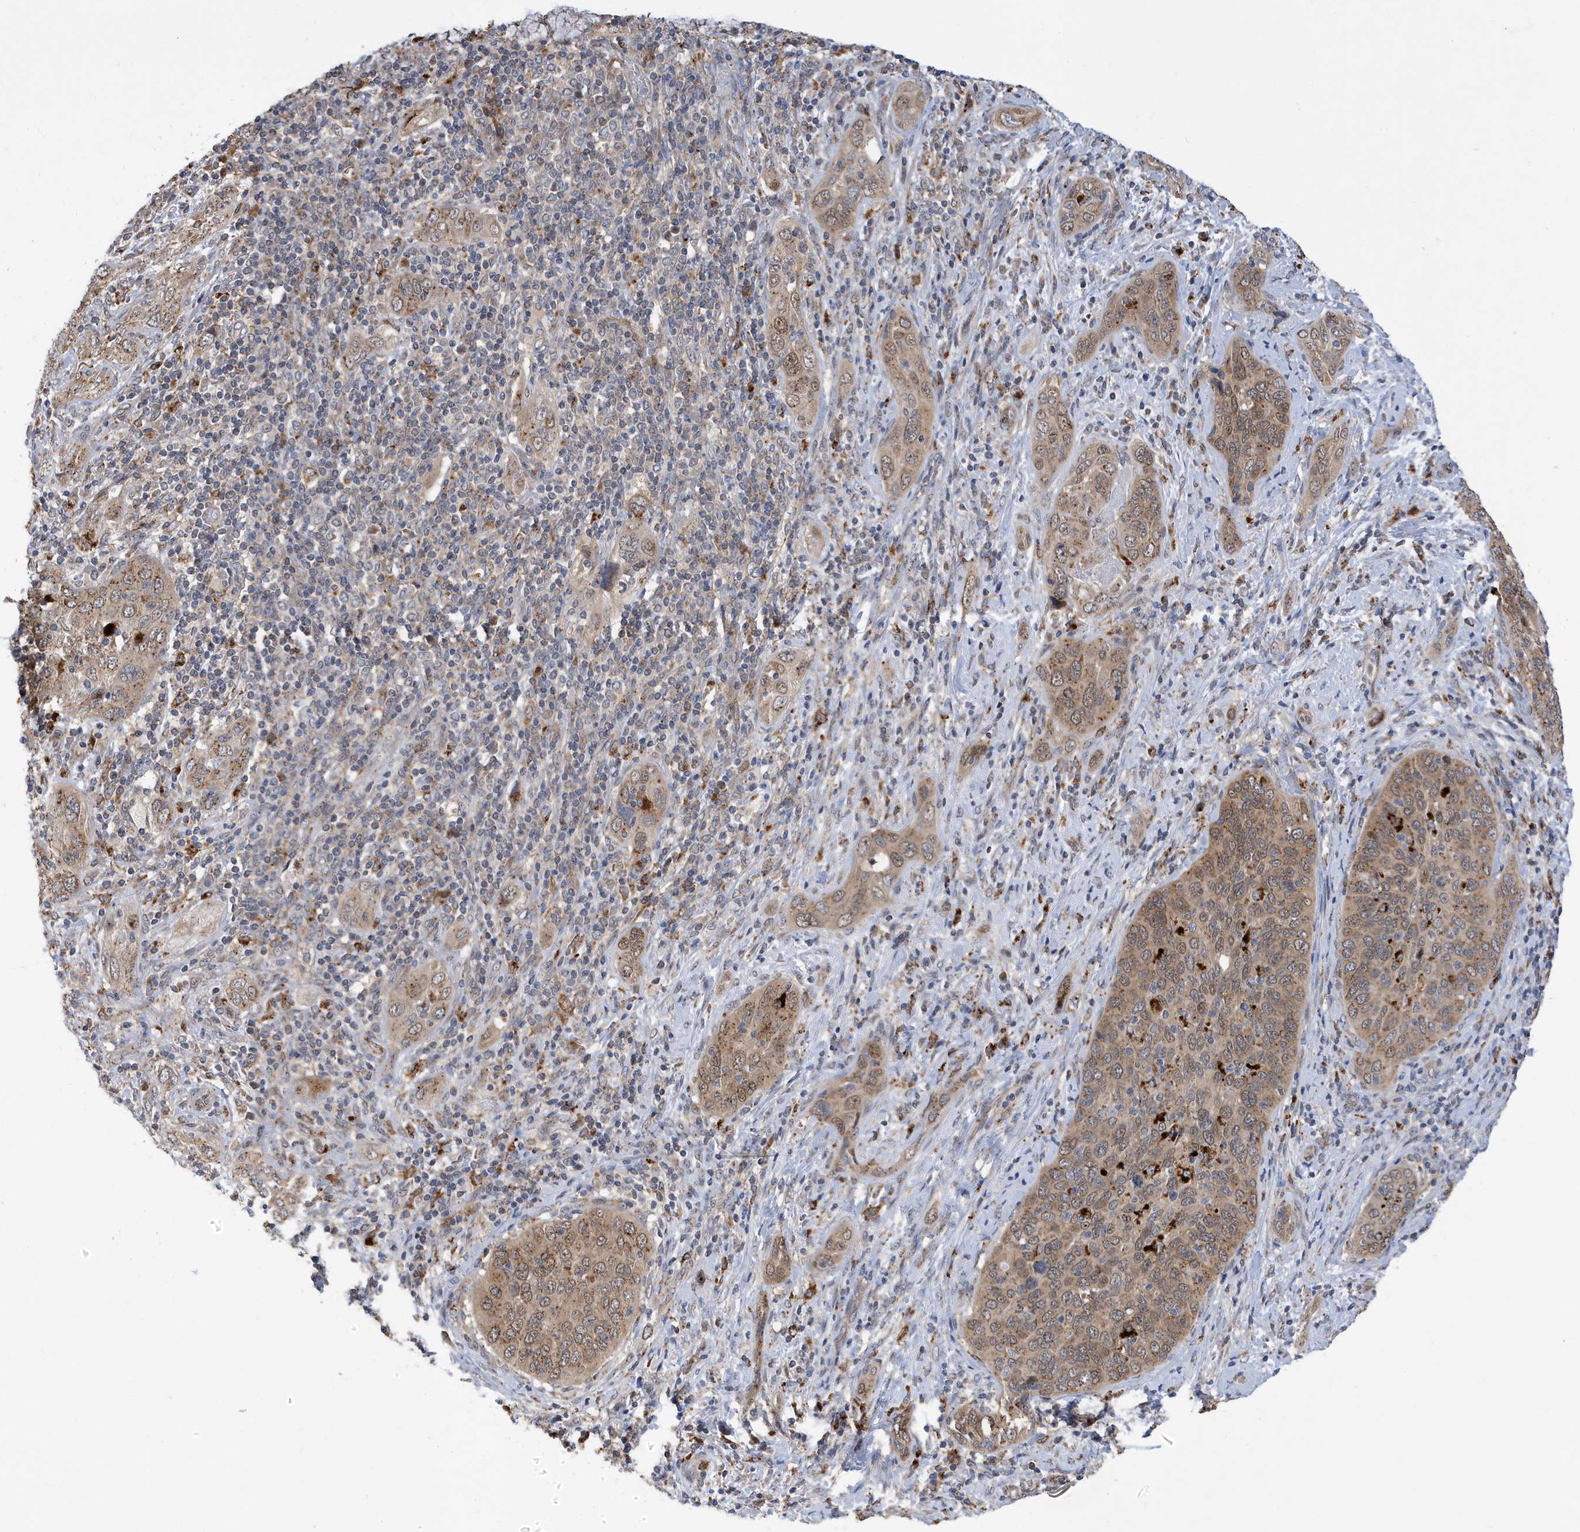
{"staining": {"intensity": "moderate", "quantity": ">75%", "location": "cytoplasmic/membranous,nuclear"}, "tissue": "cervical cancer", "cell_type": "Tumor cells", "image_type": "cancer", "snomed": [{"axis": "morphology", "description": "Squamous cell carcinoma, NOS"}, {"axis": "topography", "description": "Cervix"}], "caption": "A photomicrograph of human cervical squamous cell carcinoma stained for a protein demonstrates moderate cytoplasmic/membranous and nuclear brown staining in tumor cells. (Stains: DAB in brown, nuclei in blue, Microscopy: brightfield microscopy at high magnification).", "gene": "ZNF507", "patient": {"sex": "female", "age": 60}}